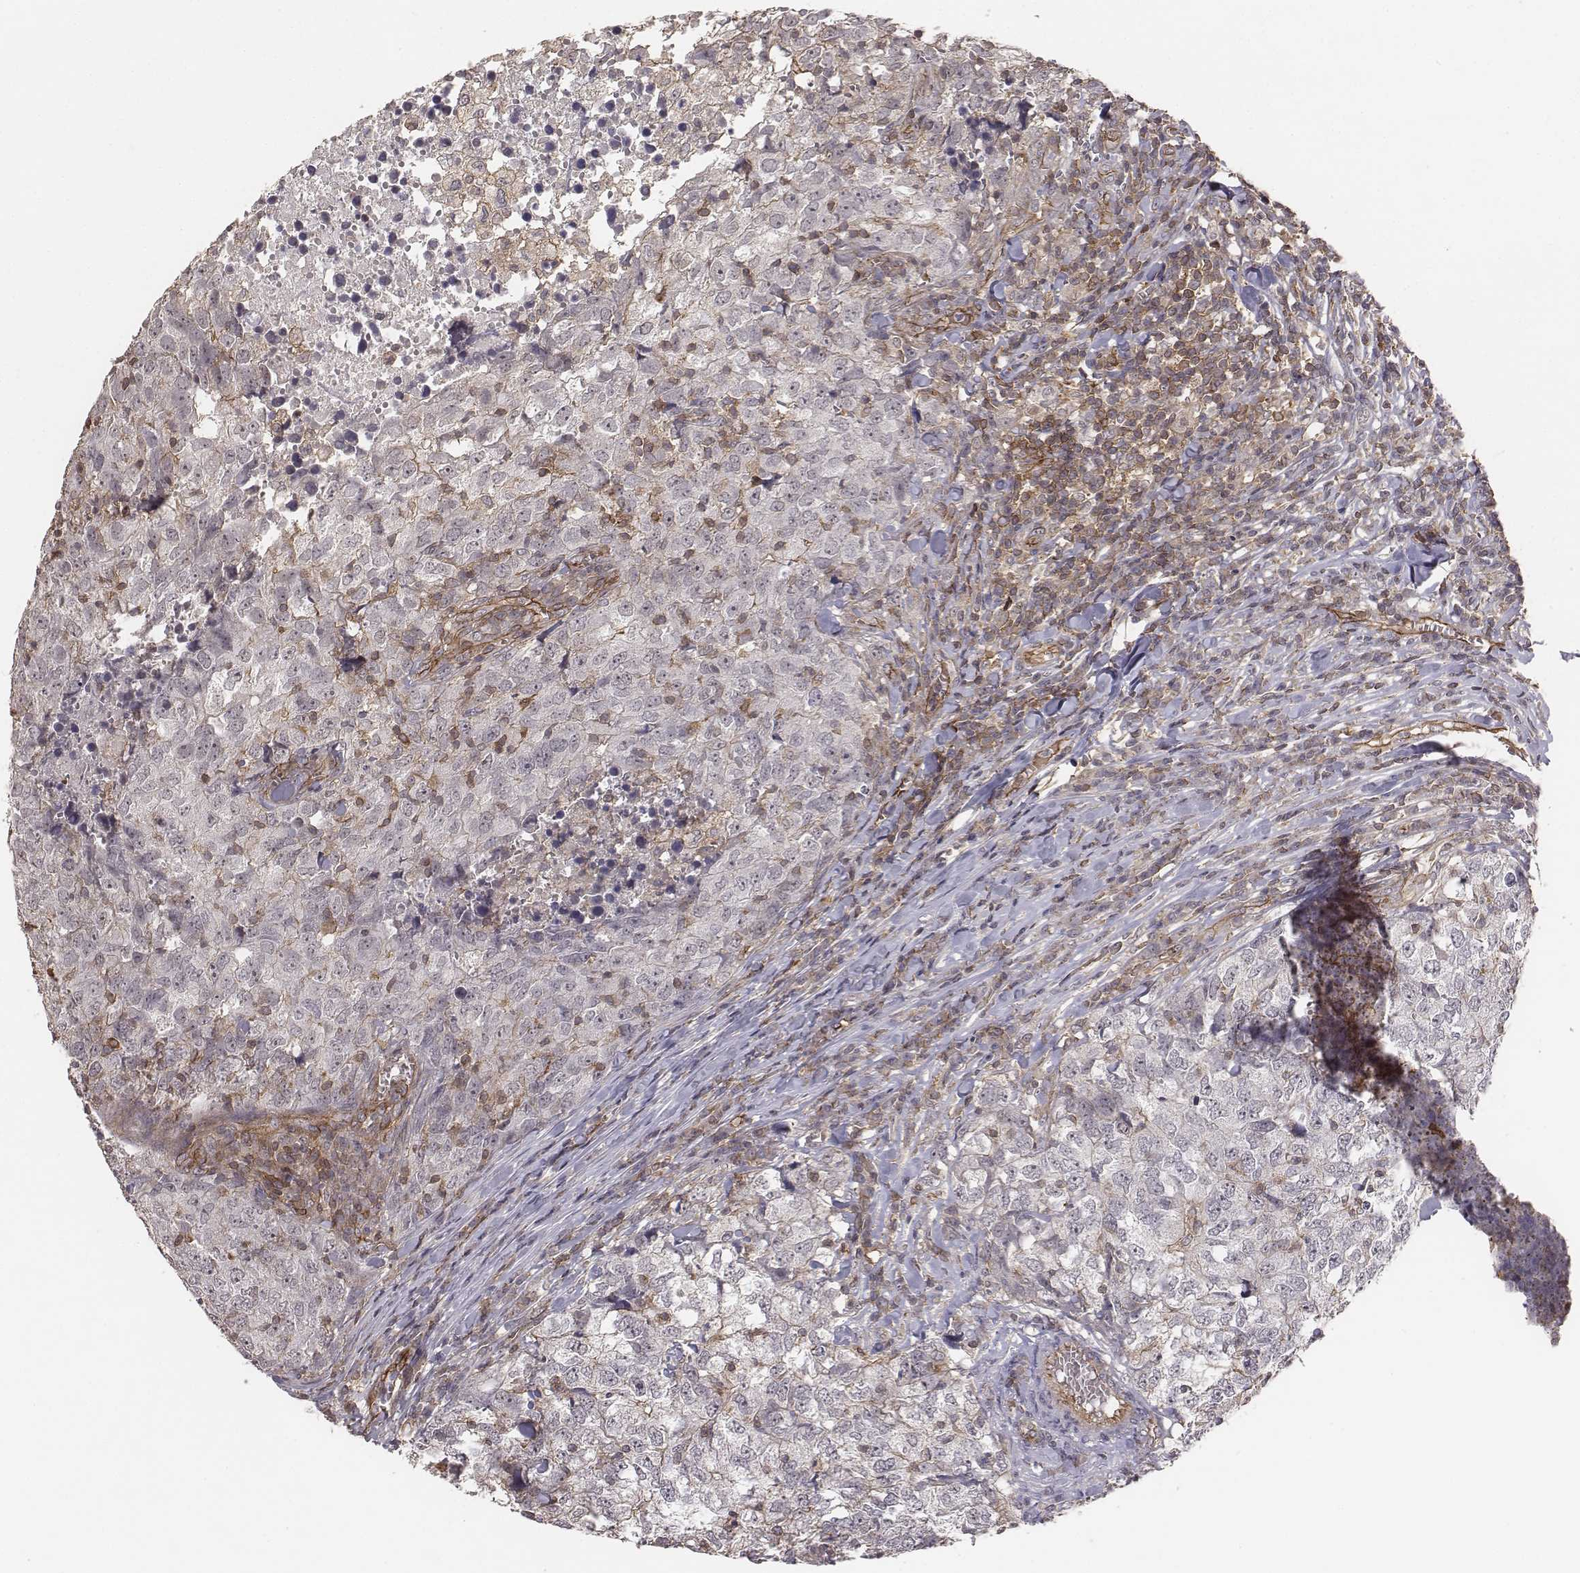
{"staining": {"intensity": "weak", "quantity": "<25%", "location": "cytoplasmic/membranous"}, "tissue": "breast cancer", "cell_type": "Tumor cells", "image_type": "cancer", "snomed": [{"axis": "morphology", "description": "Duct carcinoma"}, {"axis": "topography", "description": "Breast"}], "caption": "Immunohistochemistry of human breast cancer reveals no staining in tumor cells.", "gene": "PTPRG", "patient": {"sex": "female", "age": 30}}